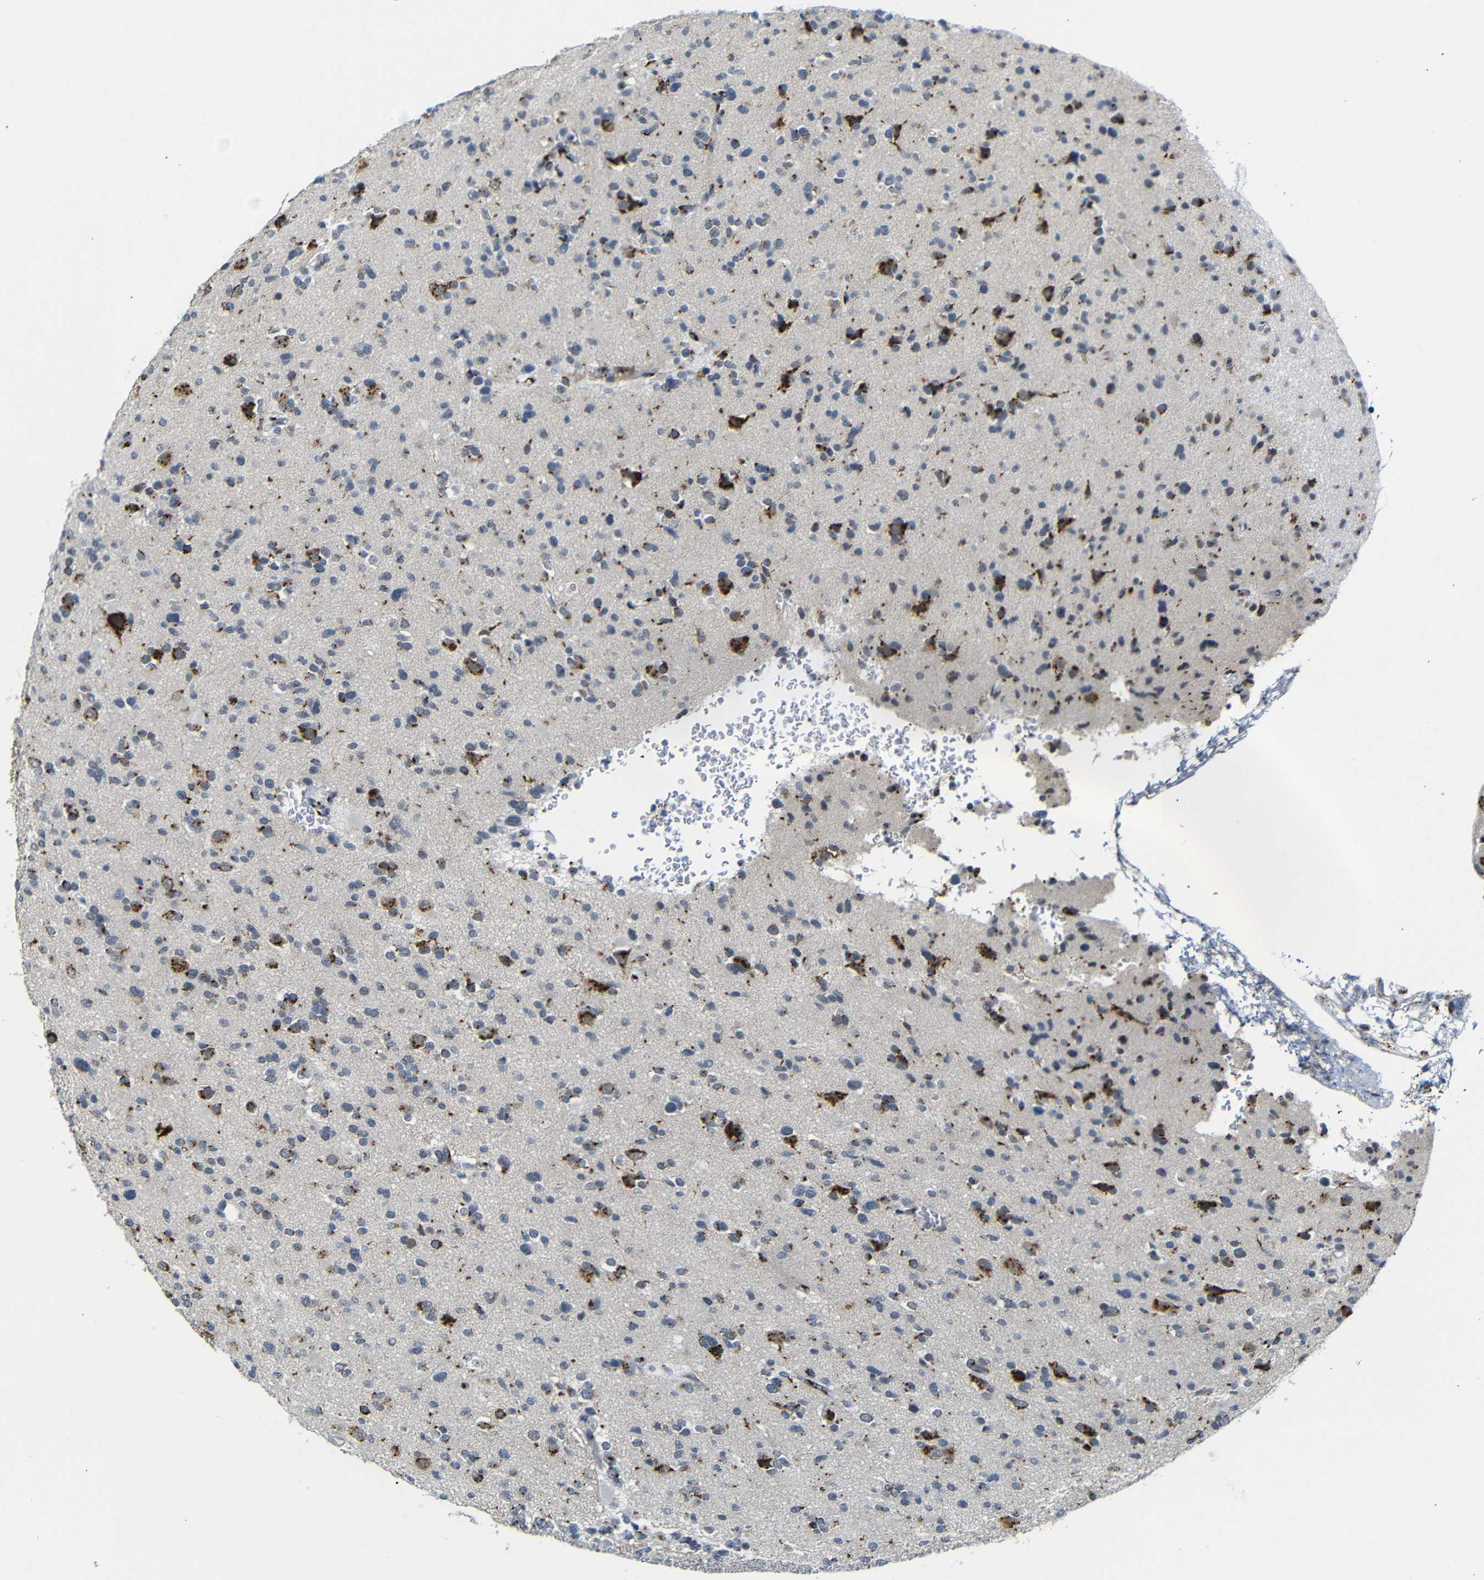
{"staining": {"intensity": "strong", "quantity": "25%-75%", "location": "cytoplasmic/membranous"}, "tissue": "glioma", "cell_type": "Tumor cells", "image_type": "cancer", "snomed": [{"axis": "morphology", "description": "Glioma, malignant, Low grade"}, {"axis": "topography", "description": "Brain"}], "caption": "Malignant glioma (low-grade) stained with a protein marker shows strong staining in tumor cells.", "gene": "TGOLN2", "patient": {"sex": "female", "age": 22}}